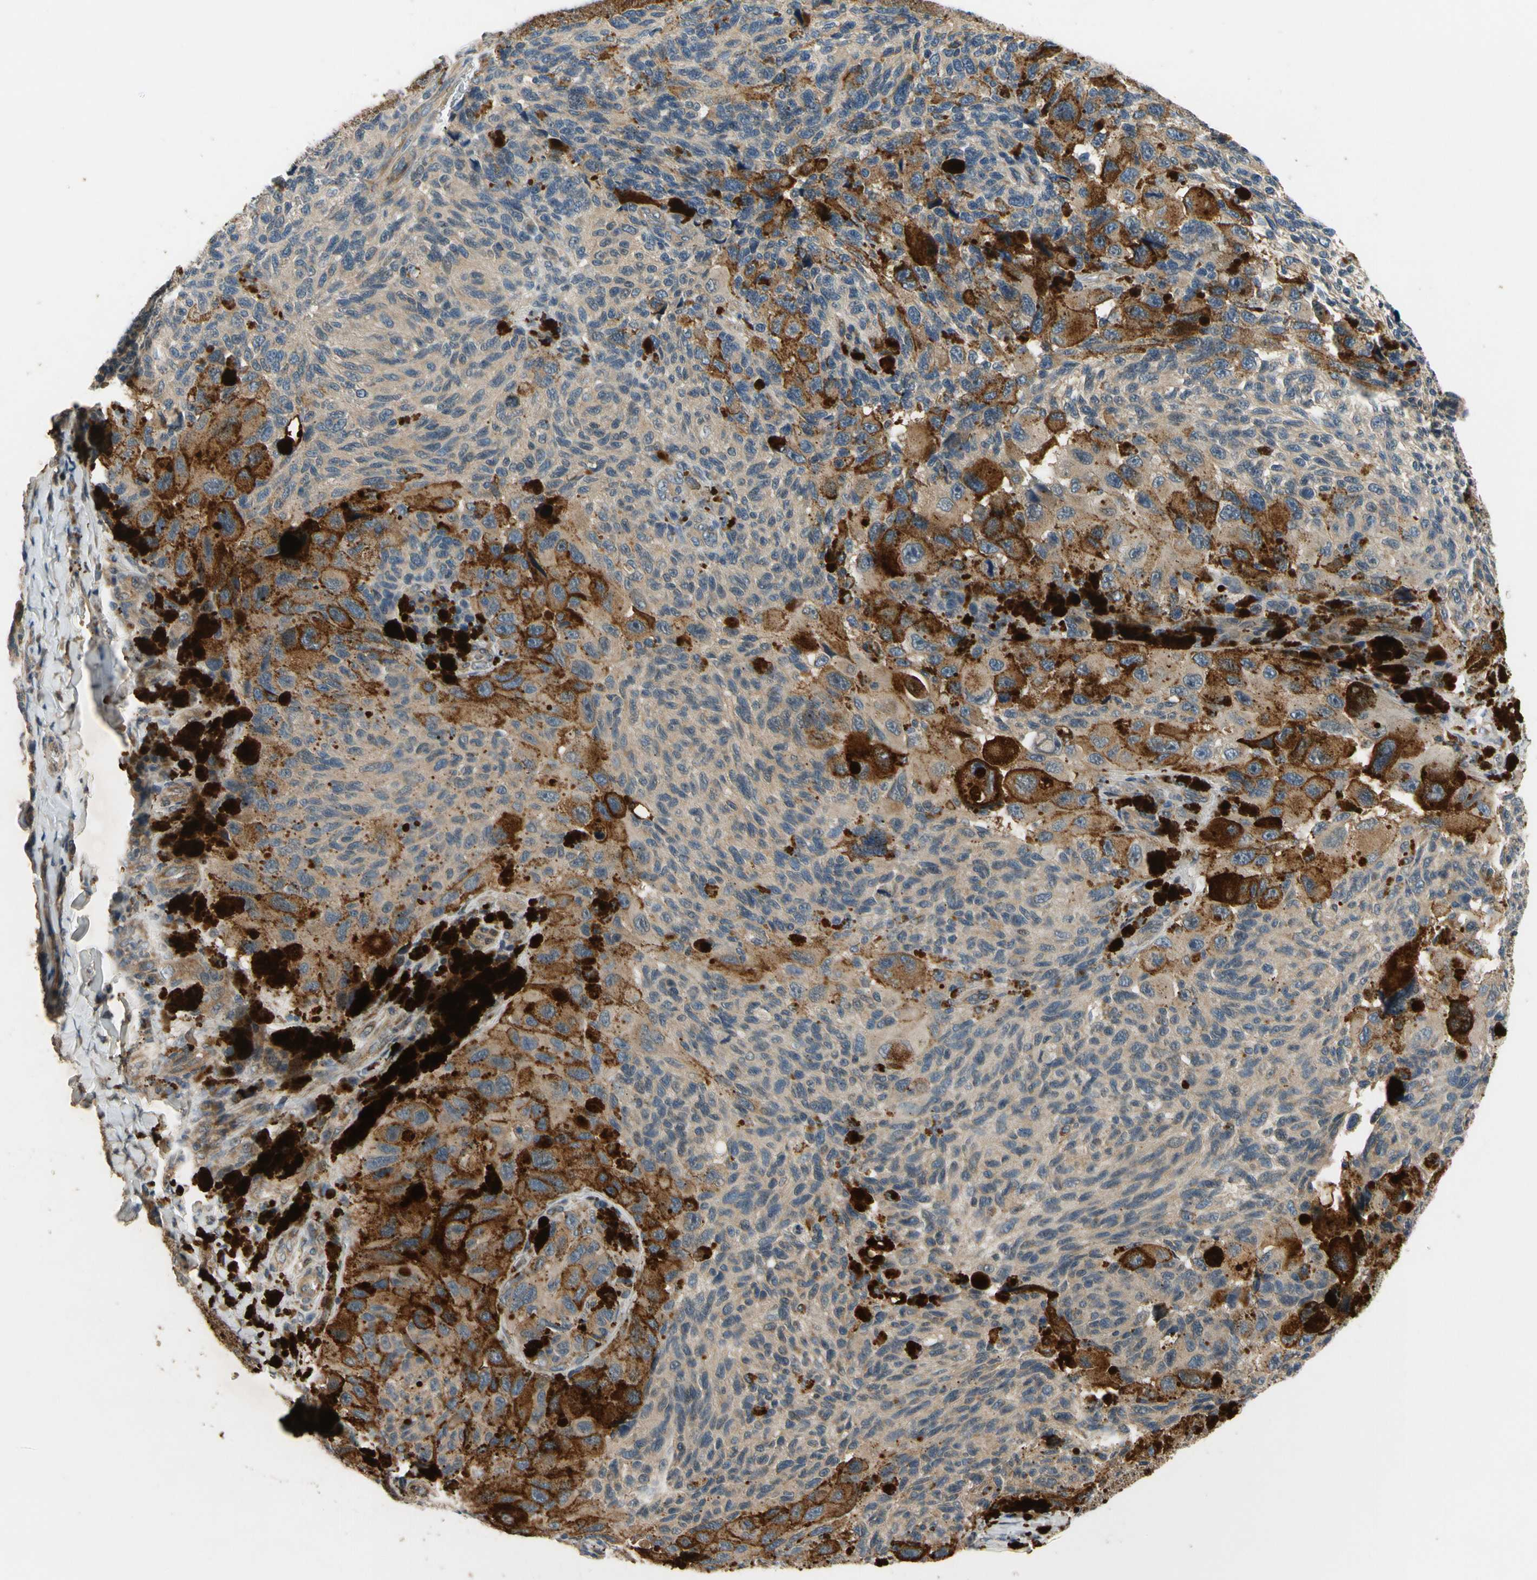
{"staining": {"intensity": "moderate", "quantity": "25%-75%", "location": "cytoplasmic/membranous"}, "tissue": "melanoma", "cell_type": "Tumor cells", "image_type": "cancer", "snomed": [{"axis": "morphology", "description": "Malignant melanoma, NOS"}, {"axis": "topography", "description": "Skin"}], "caption": "Immunohistochemistry staining of malignant melanoma, which reveals medium levels of moderate cytoplasmic/membranous staining in approximately 25%-75% of tumor cells indicating moderate cytoplasmic/membranous protein positivity. The staining was performed using DAB (brown) for protein detection and nuclei were counterstained in hematoxylin (blue).", "gene": "ALKBH3", "patient": {"sex": "female", "age": 73}}